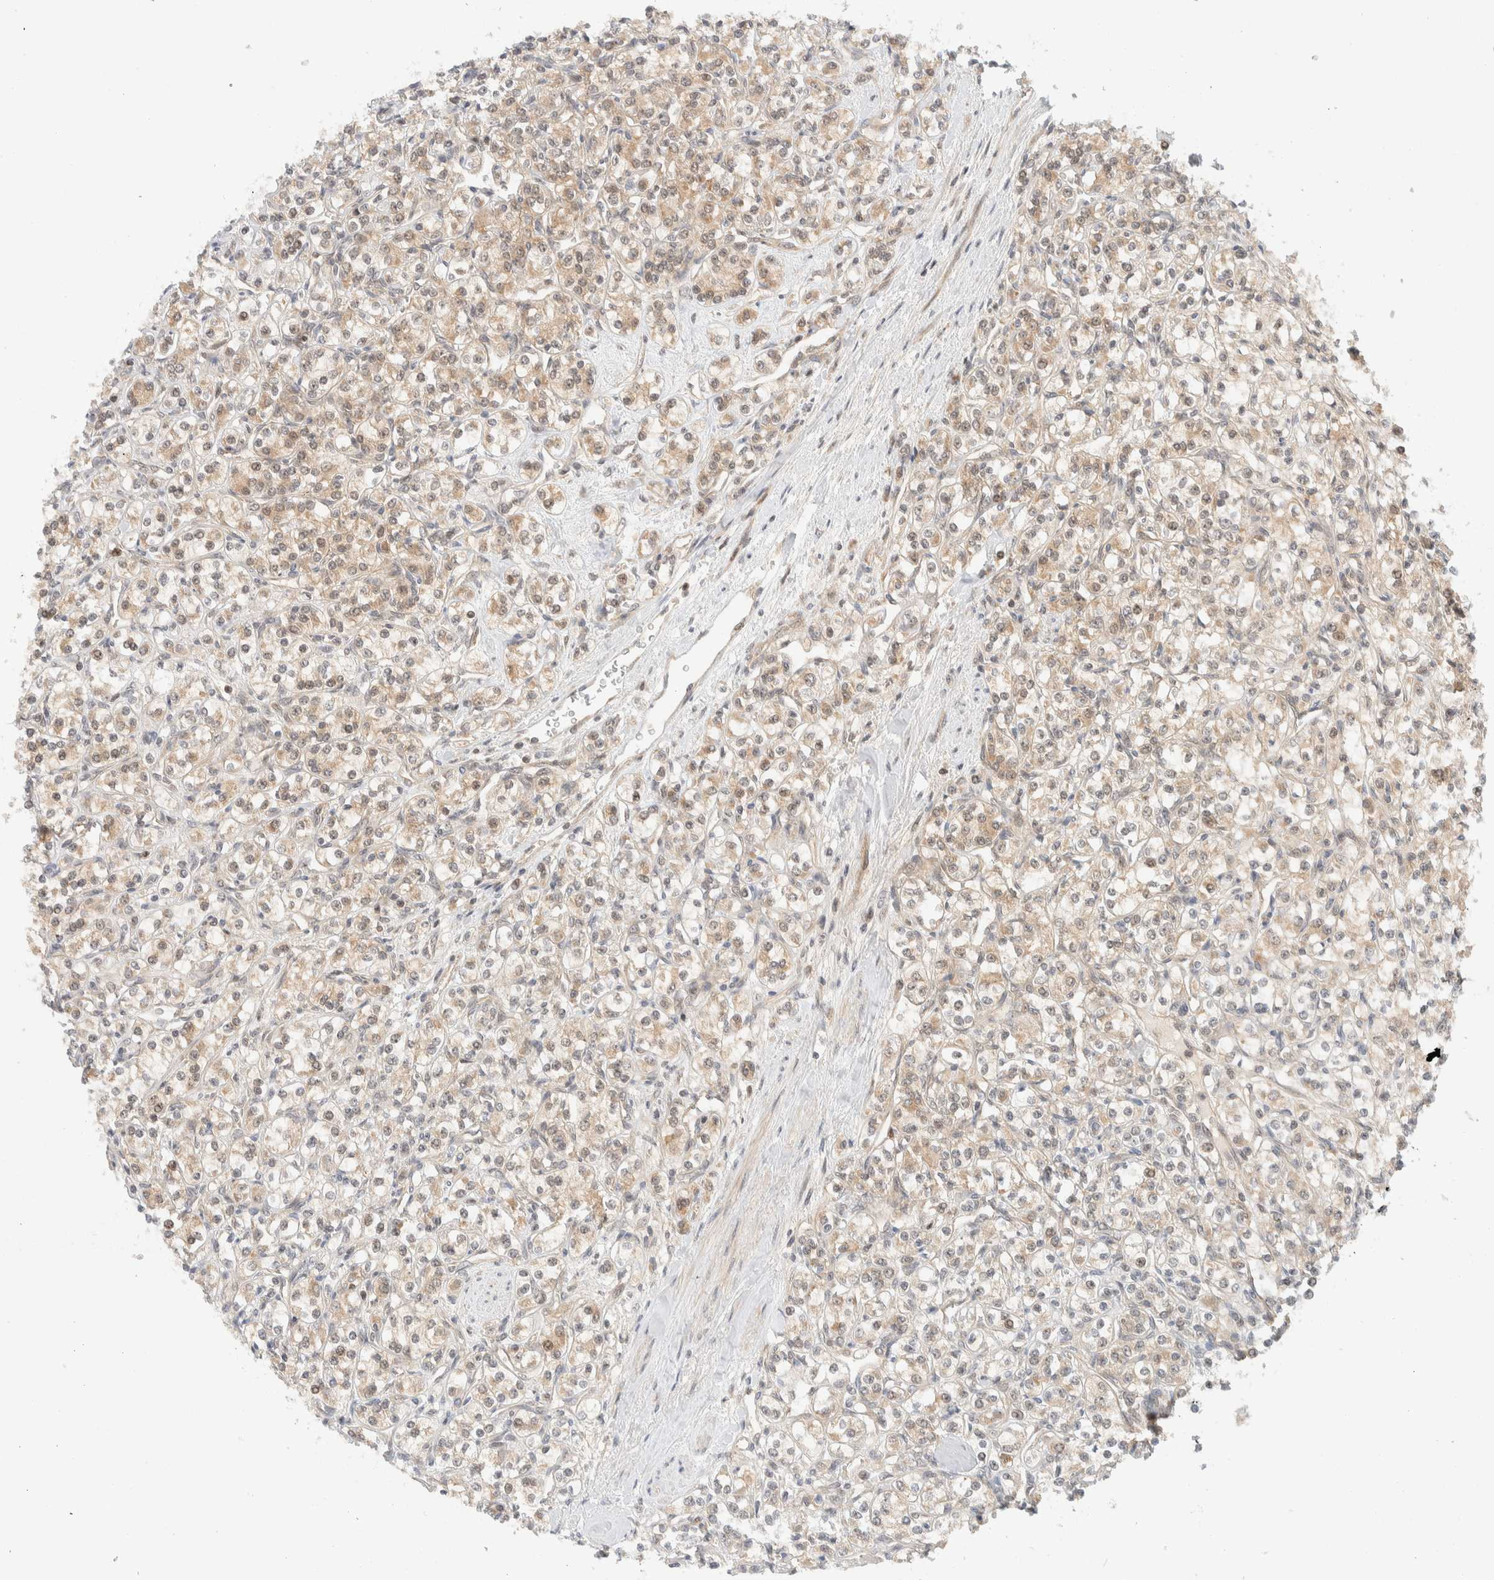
{"staining": {"intensity": "weak", "quantity": ">75%", "location": "cytoplasmic/membranous"}, "tissue": "renal cancer", "cell_type": "Tumor cells", "image_type": "cancer", "snomed": [{"axis": "morphology", "description": "Adenocarcinoma, NOS"}, {"axis": "topography", "description": "Kidney"}], "caption": "Tumor cells demonstrate weak cytoplasmic/membranous positivity in about >75% of cells in adenocarcinoma (renal).", "gene": "C8orf76", "patient": {"sex": "male", "age": 77}}